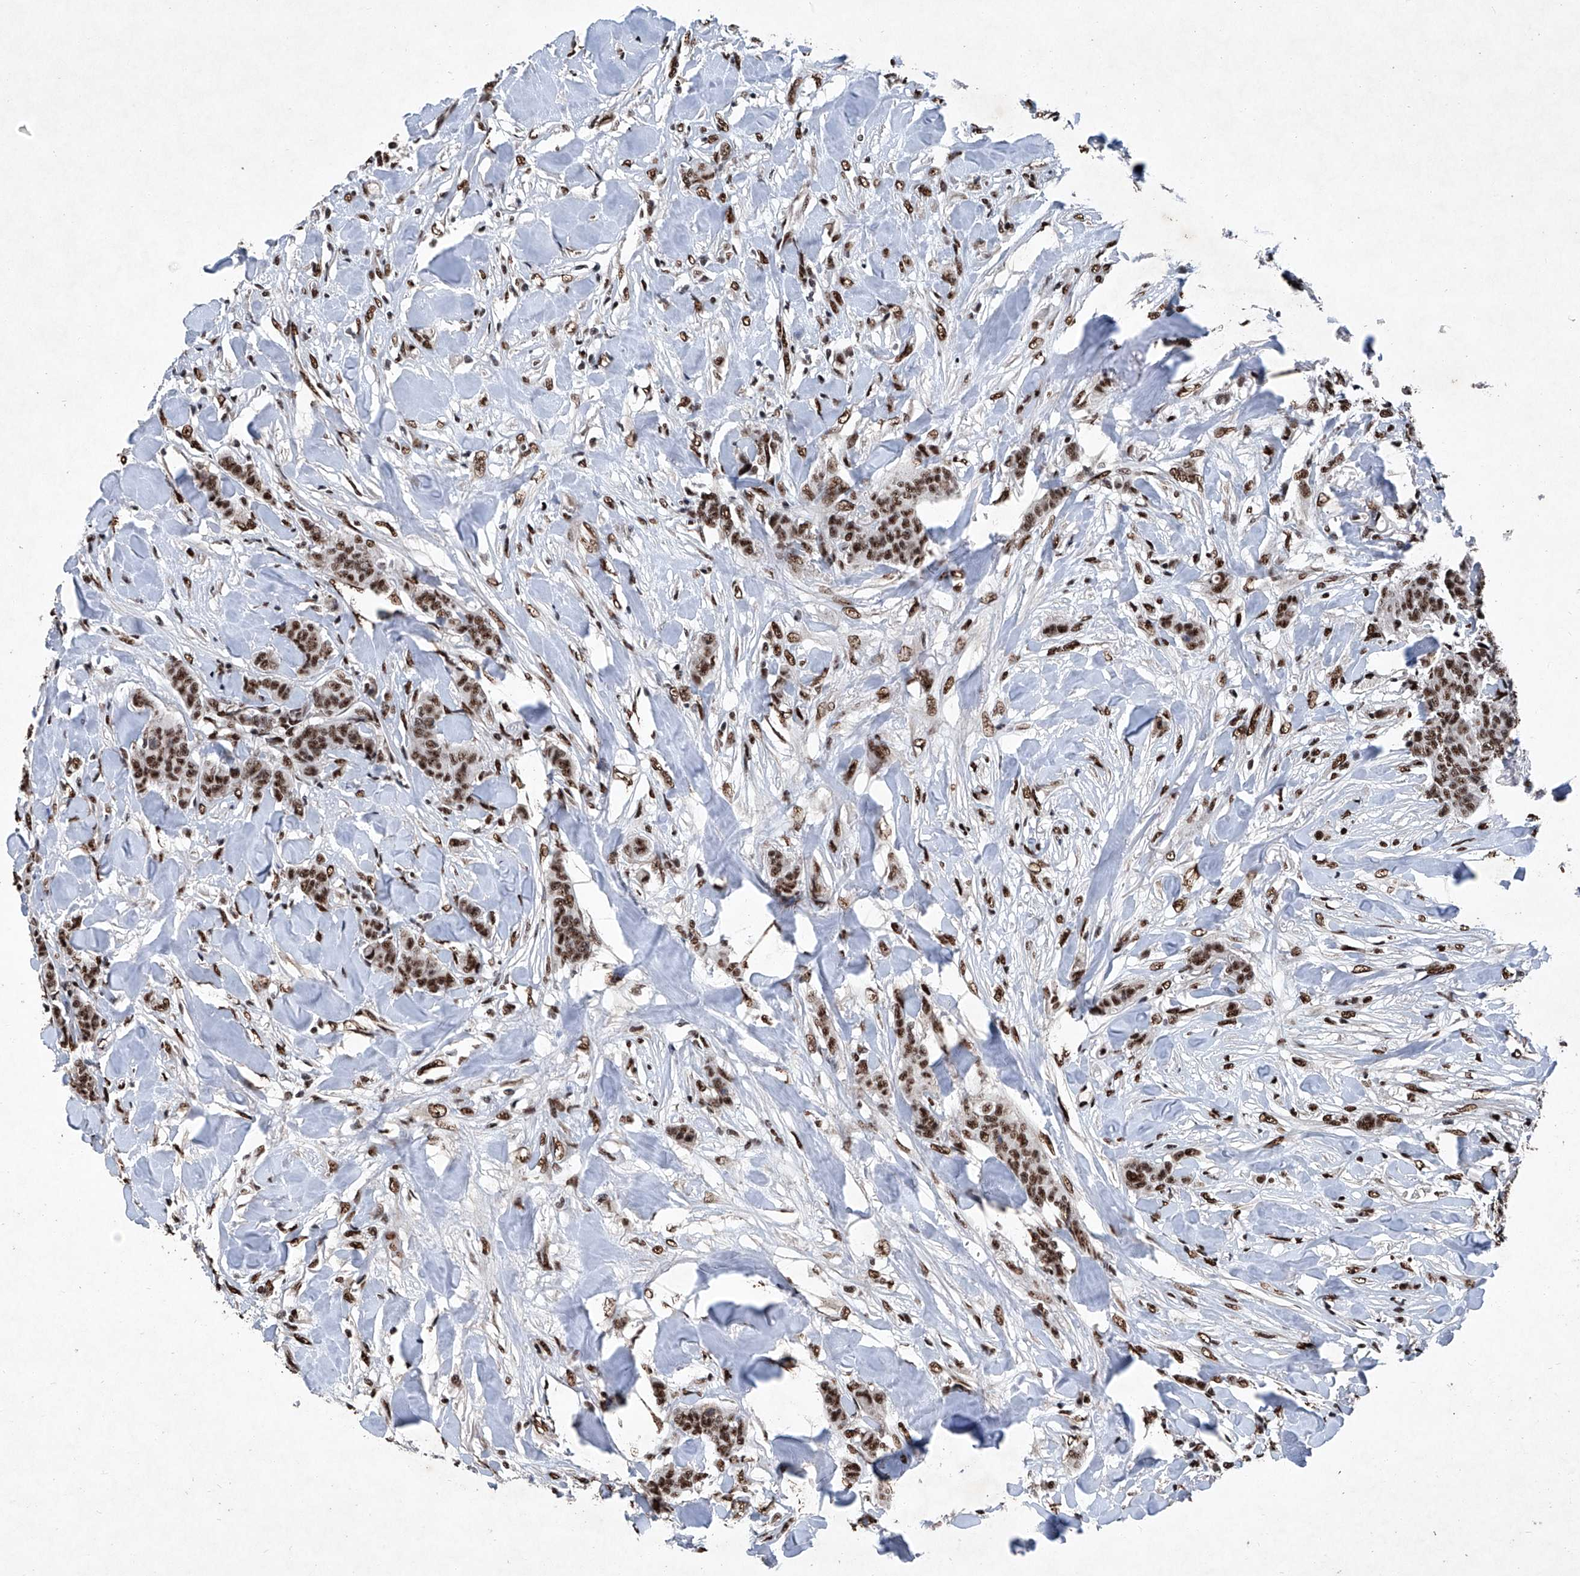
{"staining": {"intensity": "strong", "quantity": ">75%", "location": "nuclear"}, "tissue": "breast cancer", "cell_type": "Tumor cells", "image_type": "cancer", "snomed": [{"axis": "morphology", "description": "Duct carcinoma"}, {"axis": "topography", "description": "Breast"}], "caption": "A micrograph of breast infiltrating ductal carcinoma stained for a protein exhibits strong nuclear brown staining in tumor cells.", "gene": "DDX39B", "patient": {"sex": "female", "age": 40}}